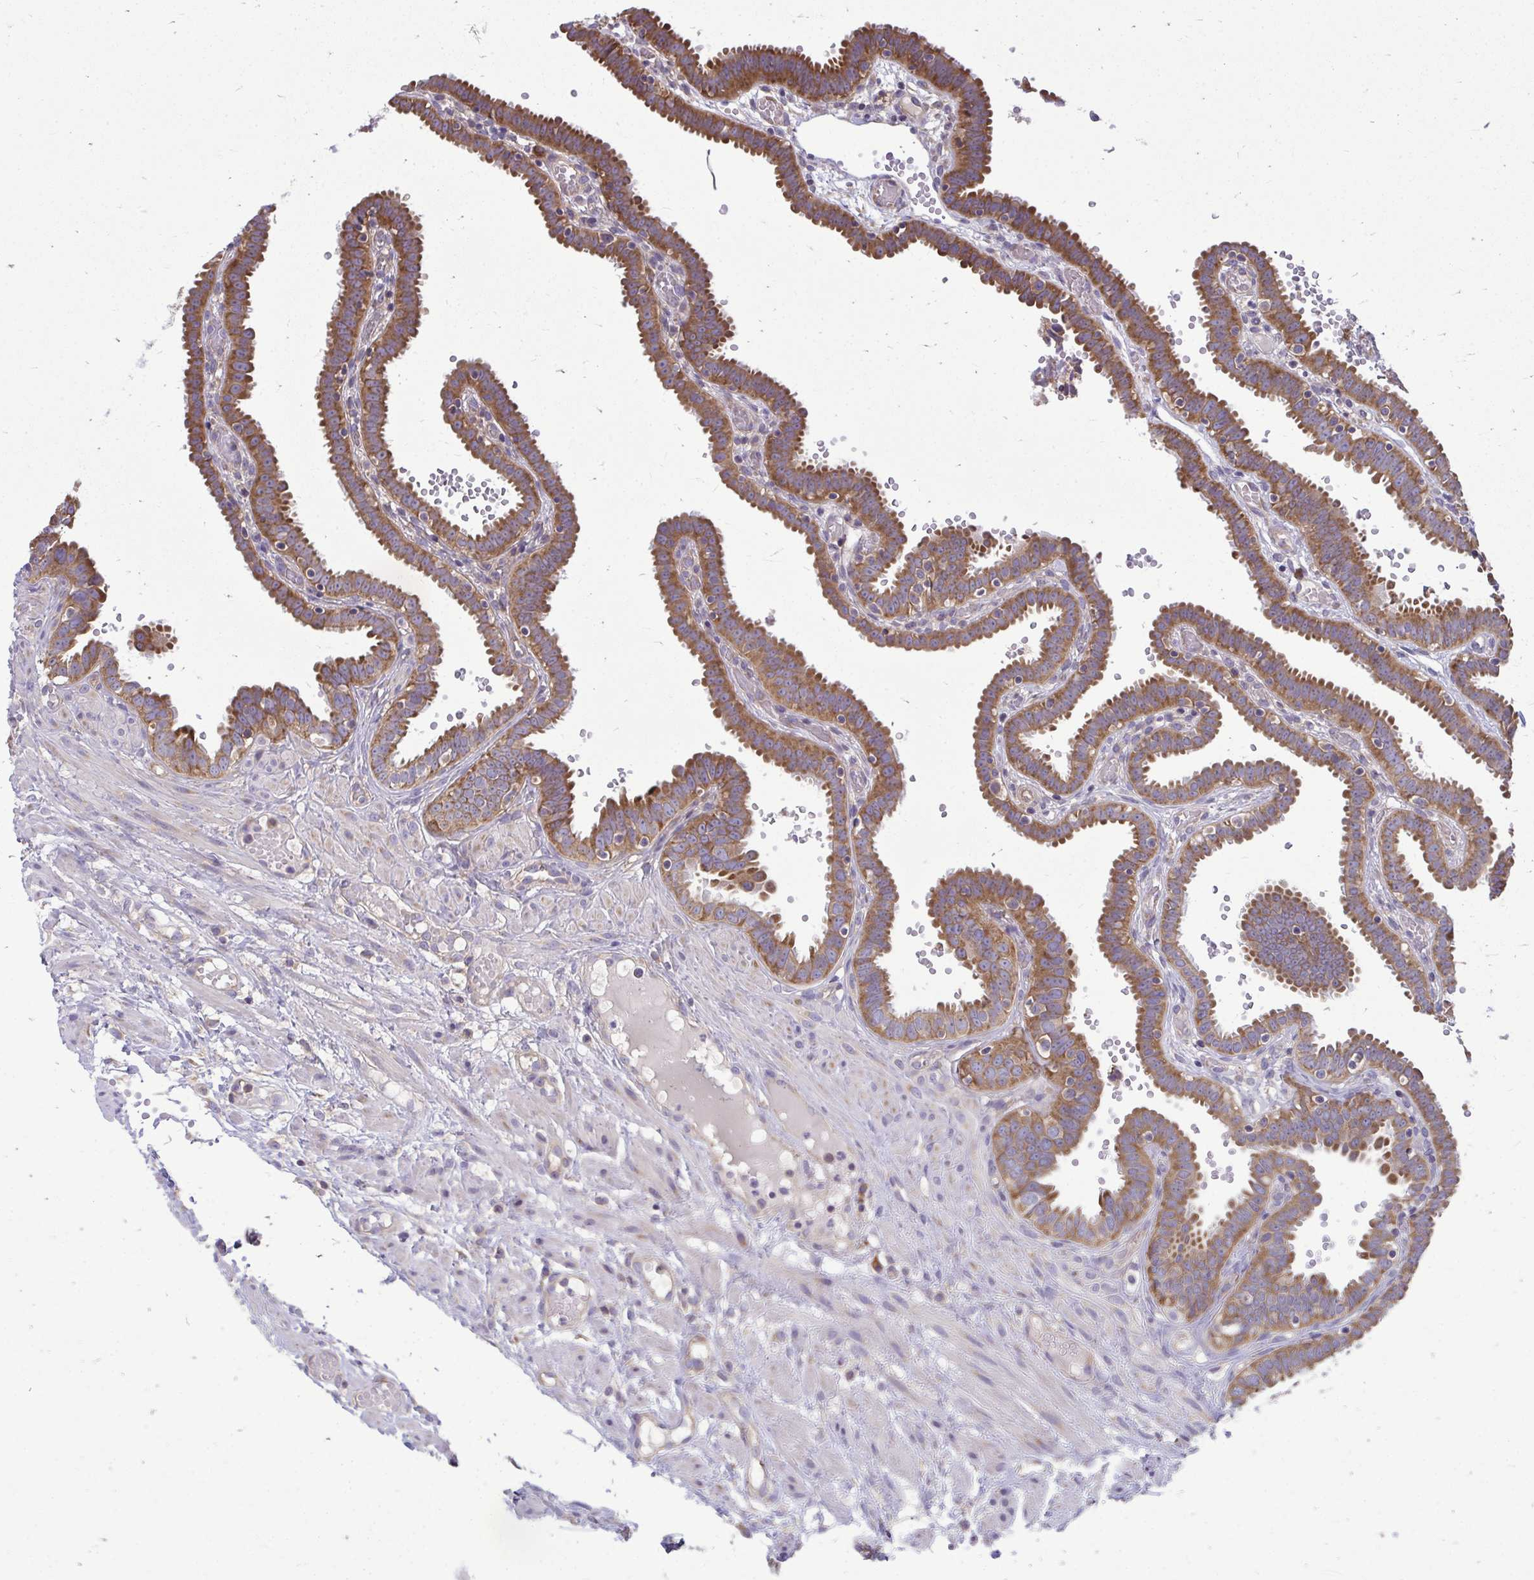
{"staining": {"intensity": "moderate", "quantity": ">75%", "location": "cytoplasmic/membranous"}, "tissue": "fallopian tube", "cell_type": "Glandular cells", "image_type": "normal", "snomed": [{"axis": "morphology", "description": "Normal tissue, NOS"}, {"axis": "topography", "description": "Fallopian tube"}], "caption": "IHC photomicrograph of benign fallopian tube: fallopian tube stained using immunohistochemistry displays medium levels of moderate protein expression localized specifically in the cytoplasmic/membranous of glandular cells, appearing as a cytoplasmic/membranous brown color.", "gene": "RPLP2", "patient": {"sex": "female", "age": 37}}